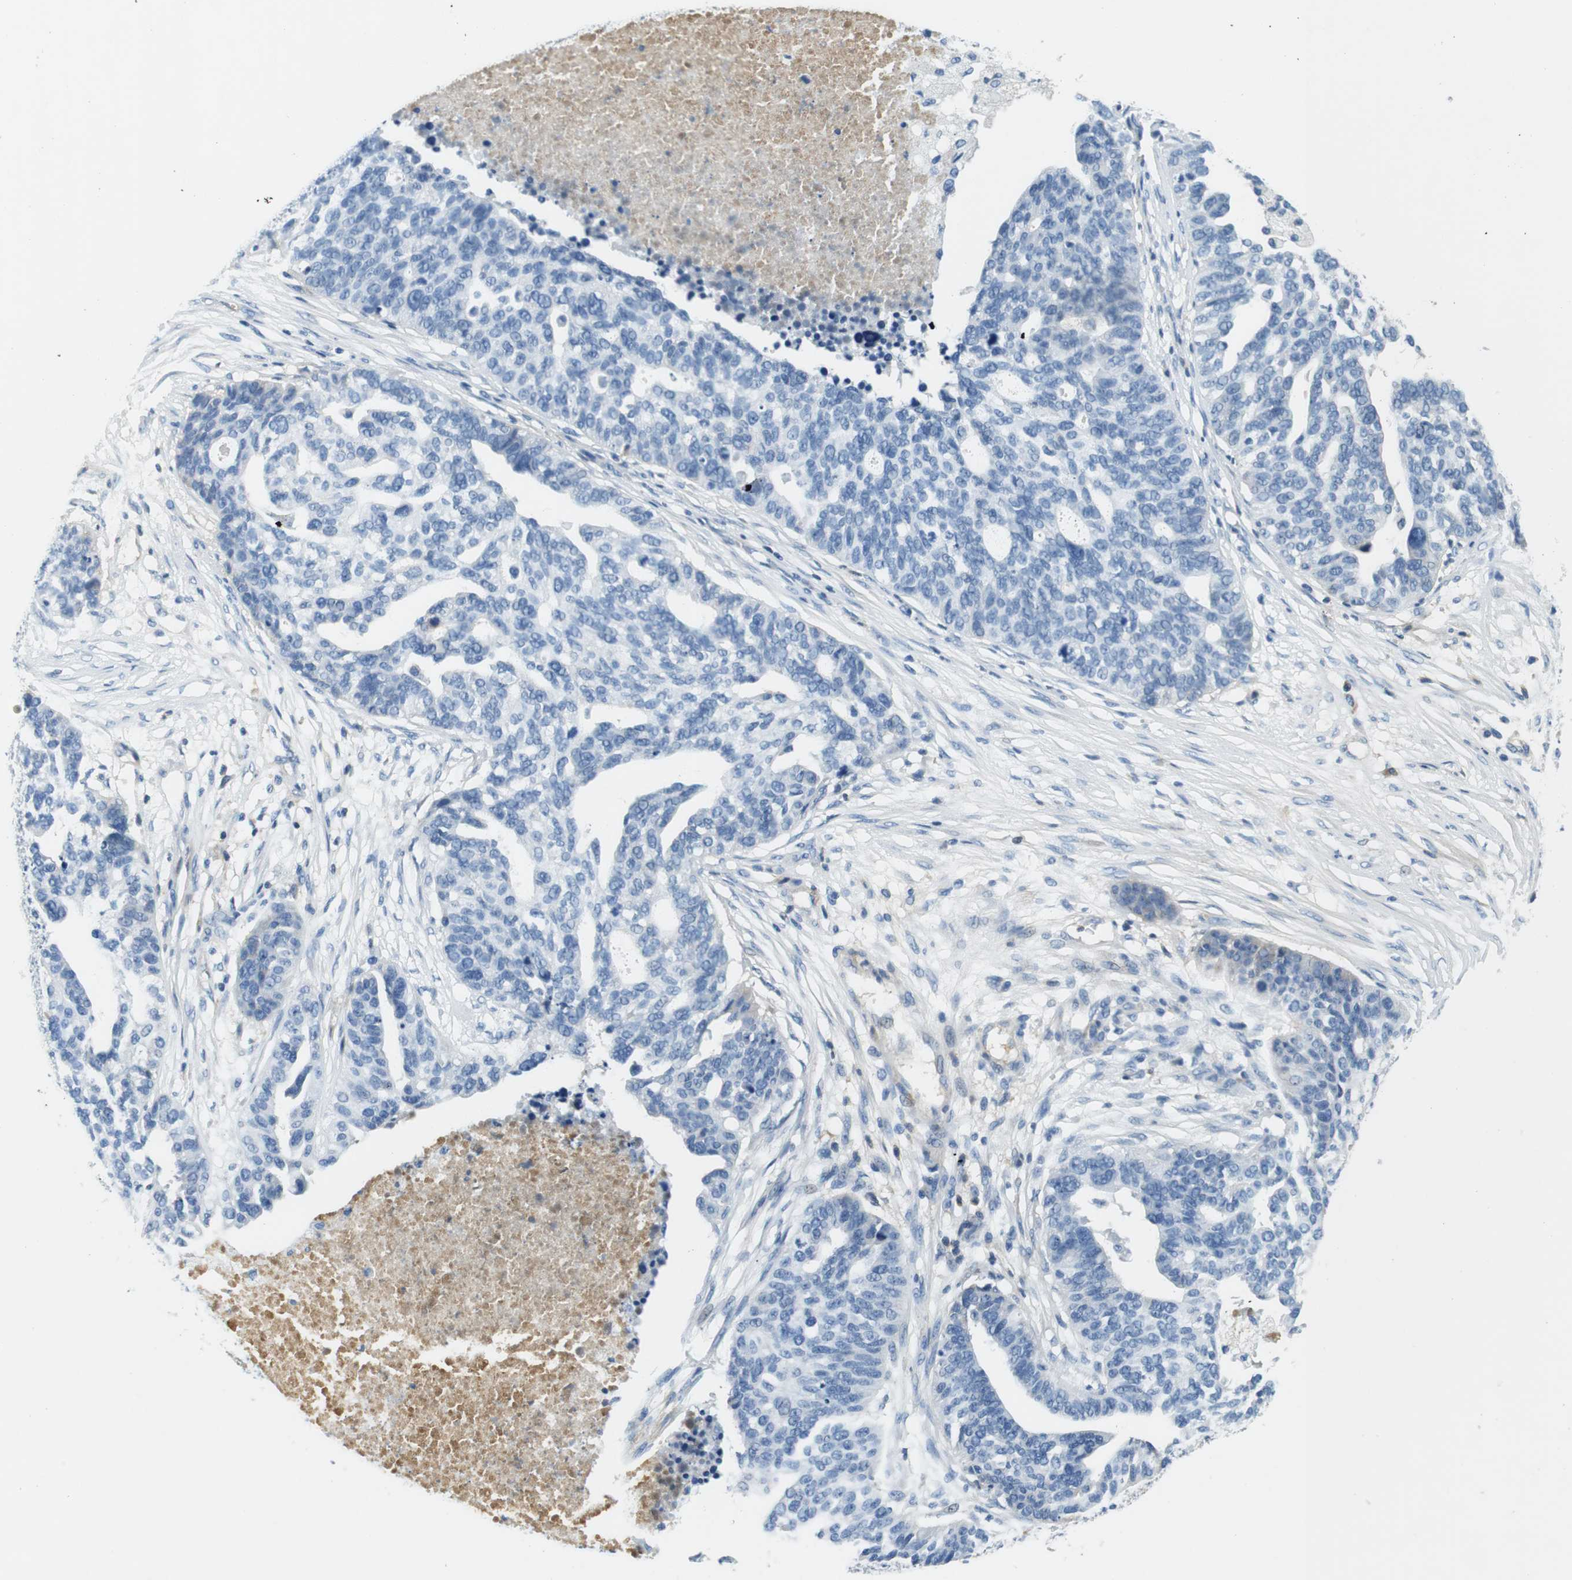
{"staining": {"intensity": "negative", "quantity": "none", "location": "none"}, "tissue": "ovarian cancer", "cell_type": "Tumor cells", "image_type": "cancer", "snomed": [{"axis": "morphology", "description": "Cystadenocarcinoma, serous, NOS"}, {"axis": "topography", "description": "Ovary"}], "caption": "The histopathology image displays no staining of tumor cells in ovarian serous cystadenocarcinoma.", "gene": "IGHD", "patient": {"sex": "female", "age": 59}}